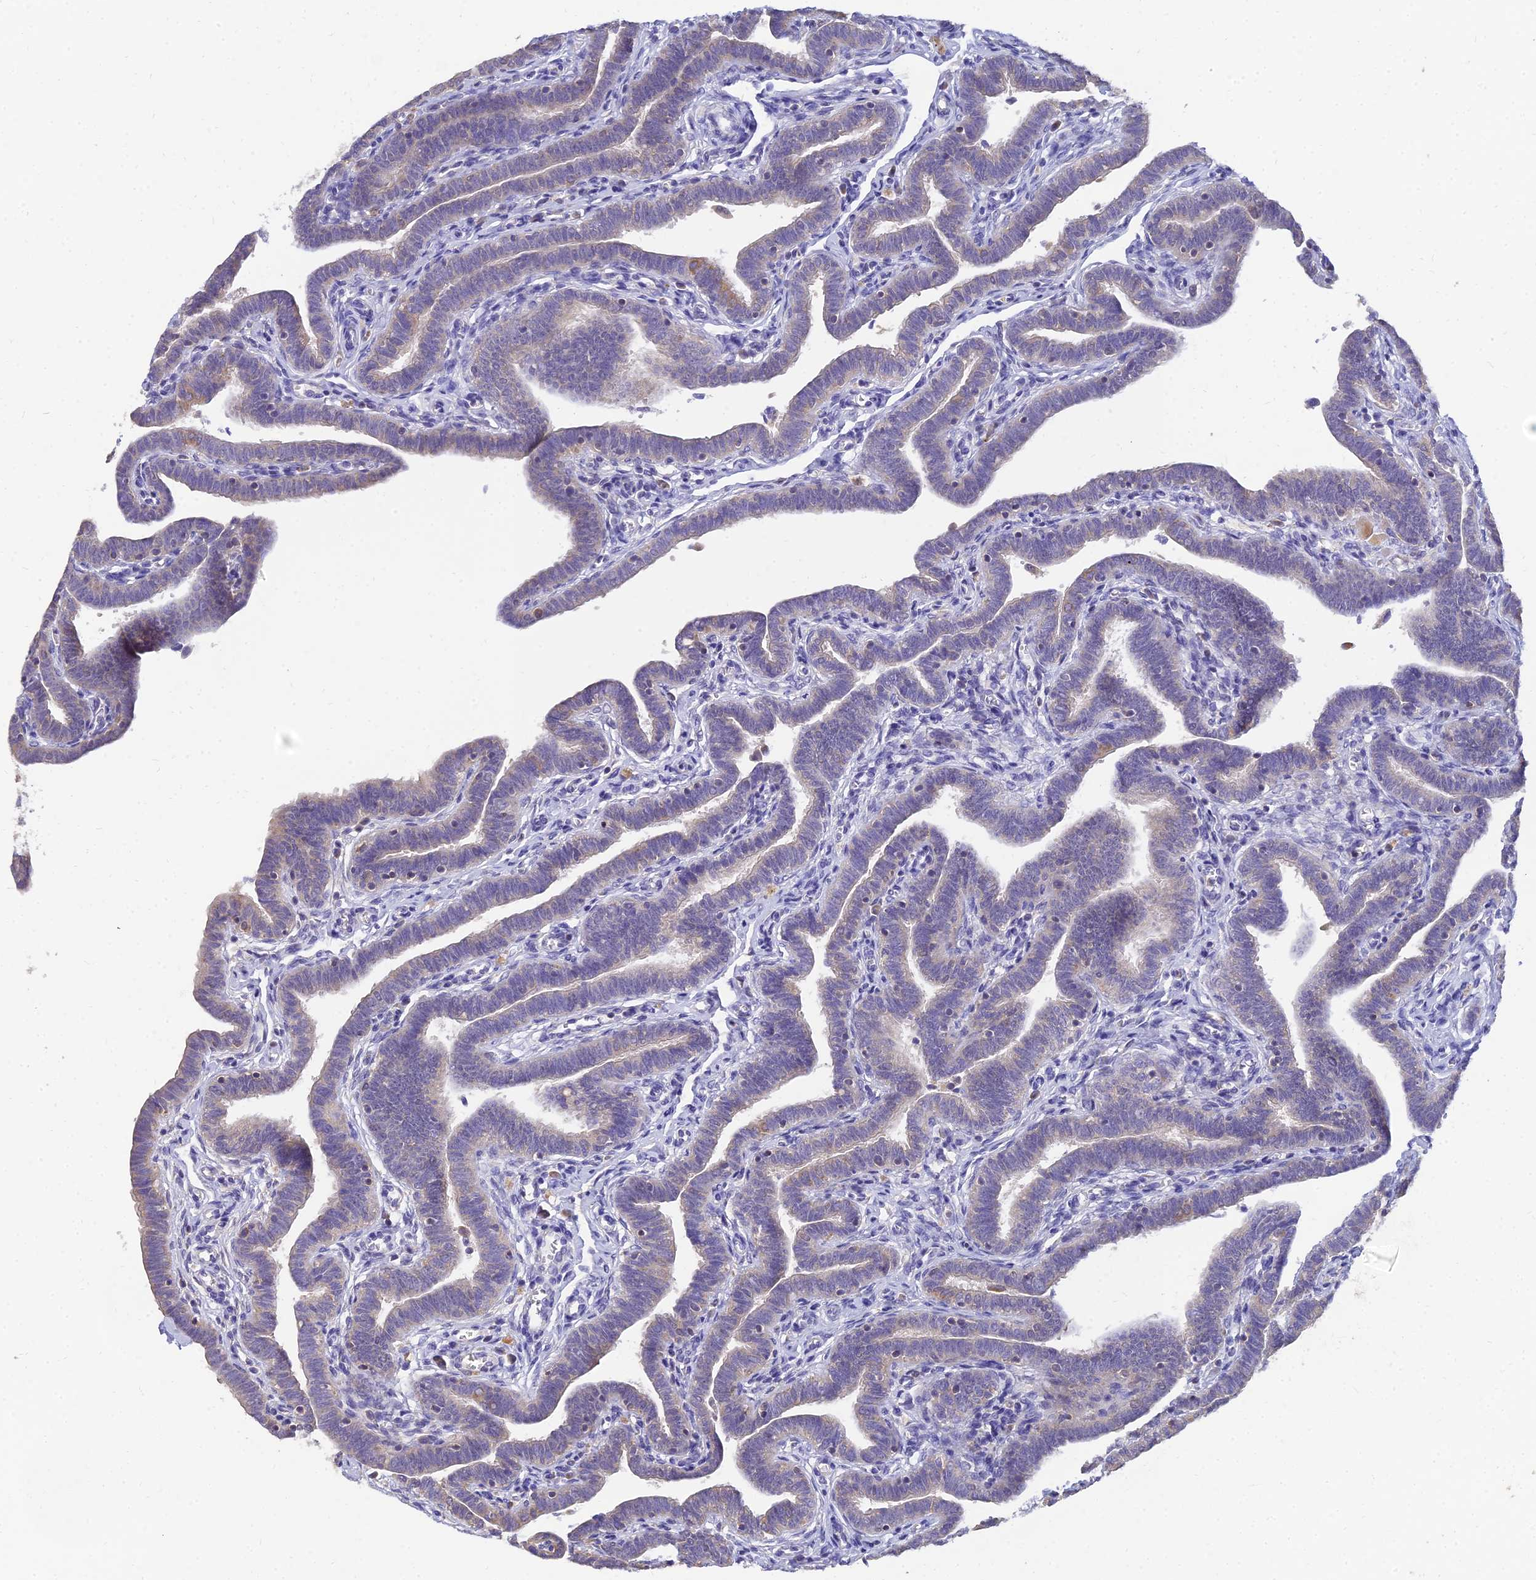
{"staining": {"intensity": "moderate", "quantity": "<25%", "location": "cytoplasmic/membranous"}, "tissue": "fallopian tube", "cell_type": "Glandular cells", "image_type": "normal", "snomed": [{"axis": "morphology", "description": "Normal tissue, NOS"}, {"axis": "topography", "description": "Fallopian tube"}], "caption": "Fallopian tube stained for a protein (brown) shows moderate cytoplasmic/membranous positive expression in about <25% of glandular cells.", "gene": "ARL8A", "patient": {"sex": "female", "age": 36}}